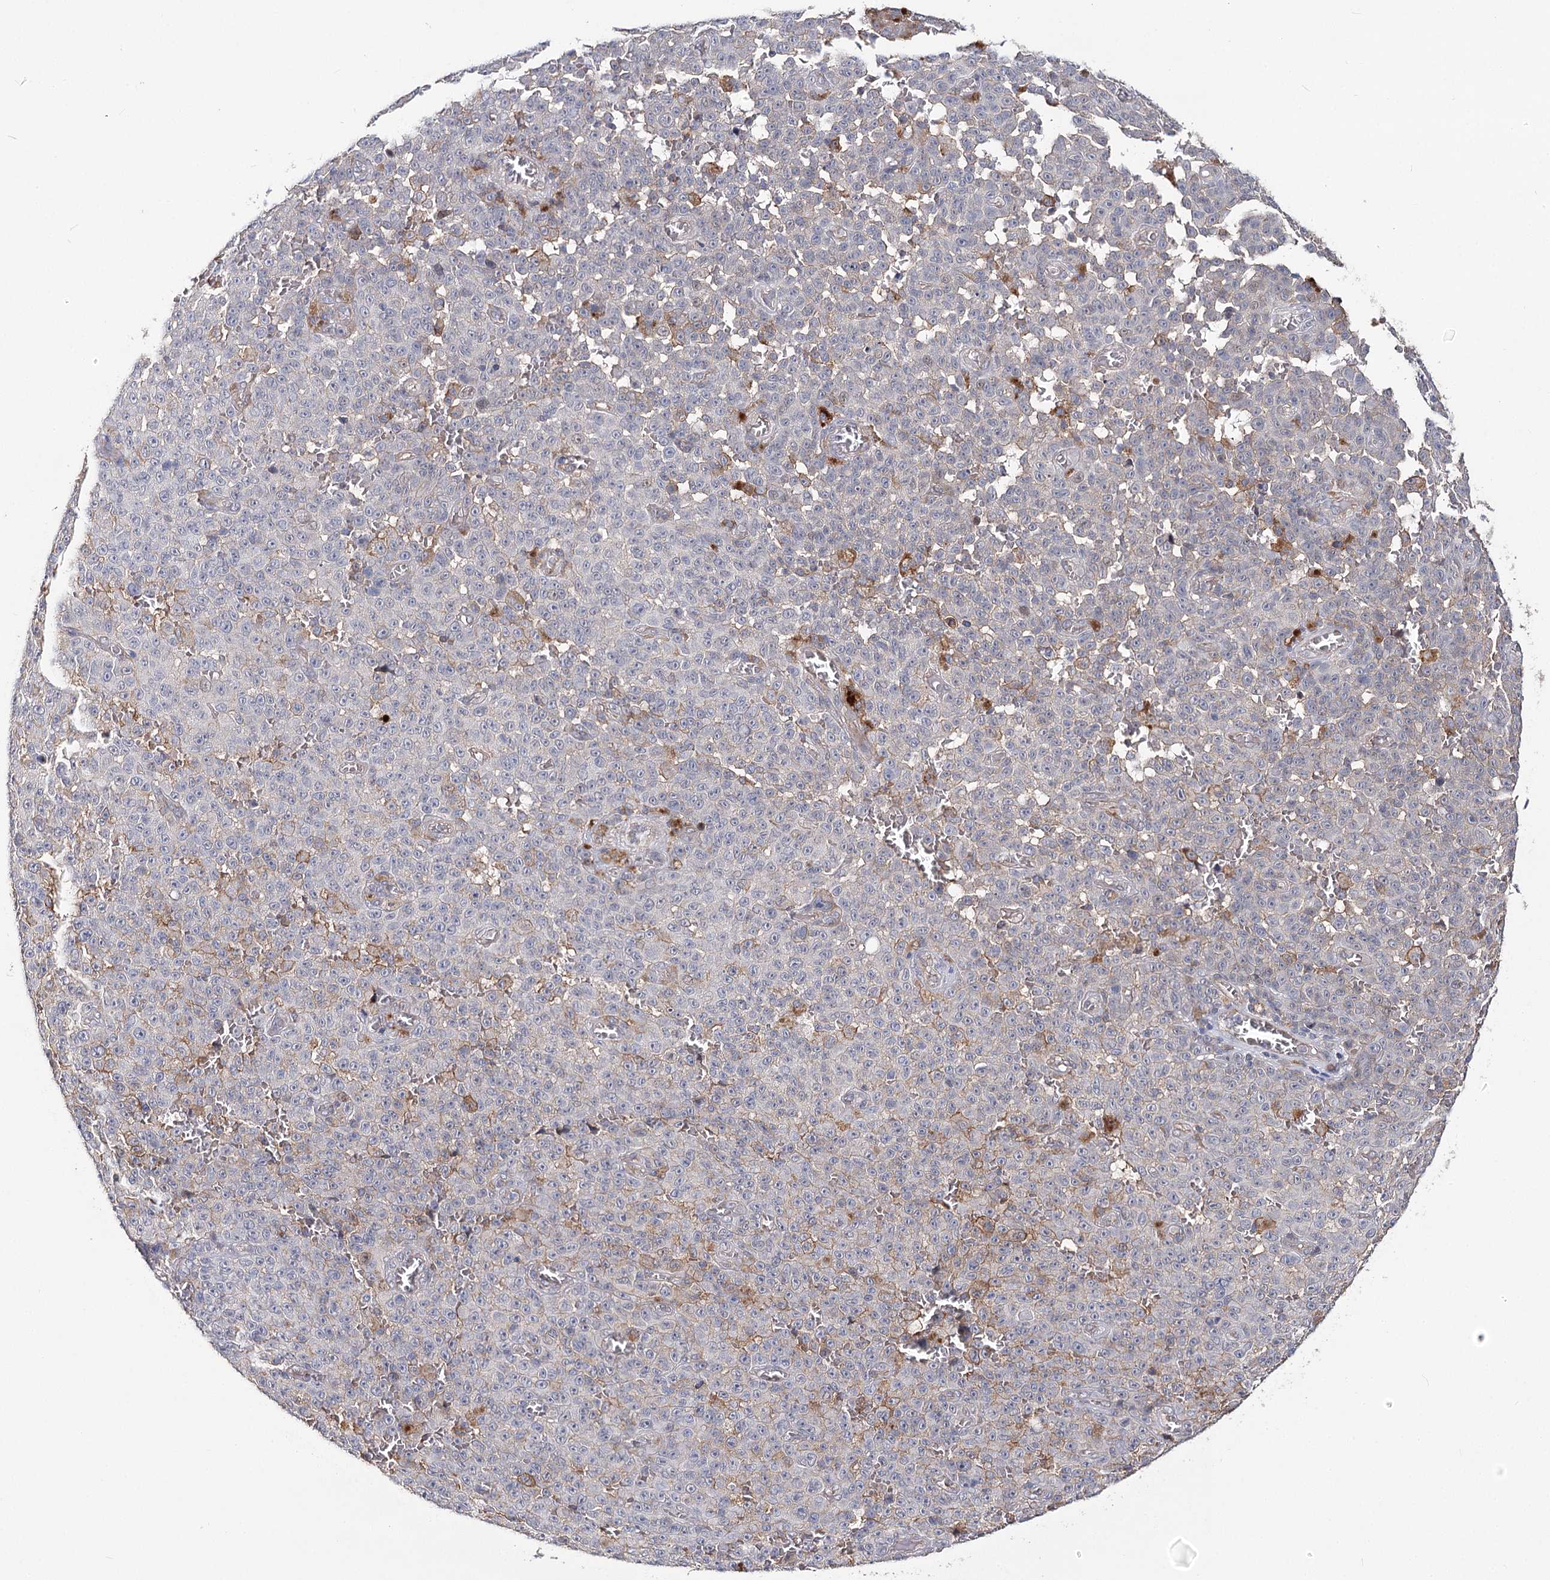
{"staining": {"intensity": "moderate", "quantity": "25%-75%", "location": "cytoplasmic/membranous"}, "tissue": "melanoma", "cell_type": "Tumor cells", "image_type": "cancer", "snomed": [{"axis": "morphology", "description": "Malignant melanoma, NOS"}, {"axis": "topography", "description": "Skin"}], "caption": "Malignant melanoma stained with IHC reveals moderate cytoplasmic/membranous positivity in about 25%-75% of tumor cells.", "gene": "TMEM218", "patient": {"sex": "female", "age": 82}}